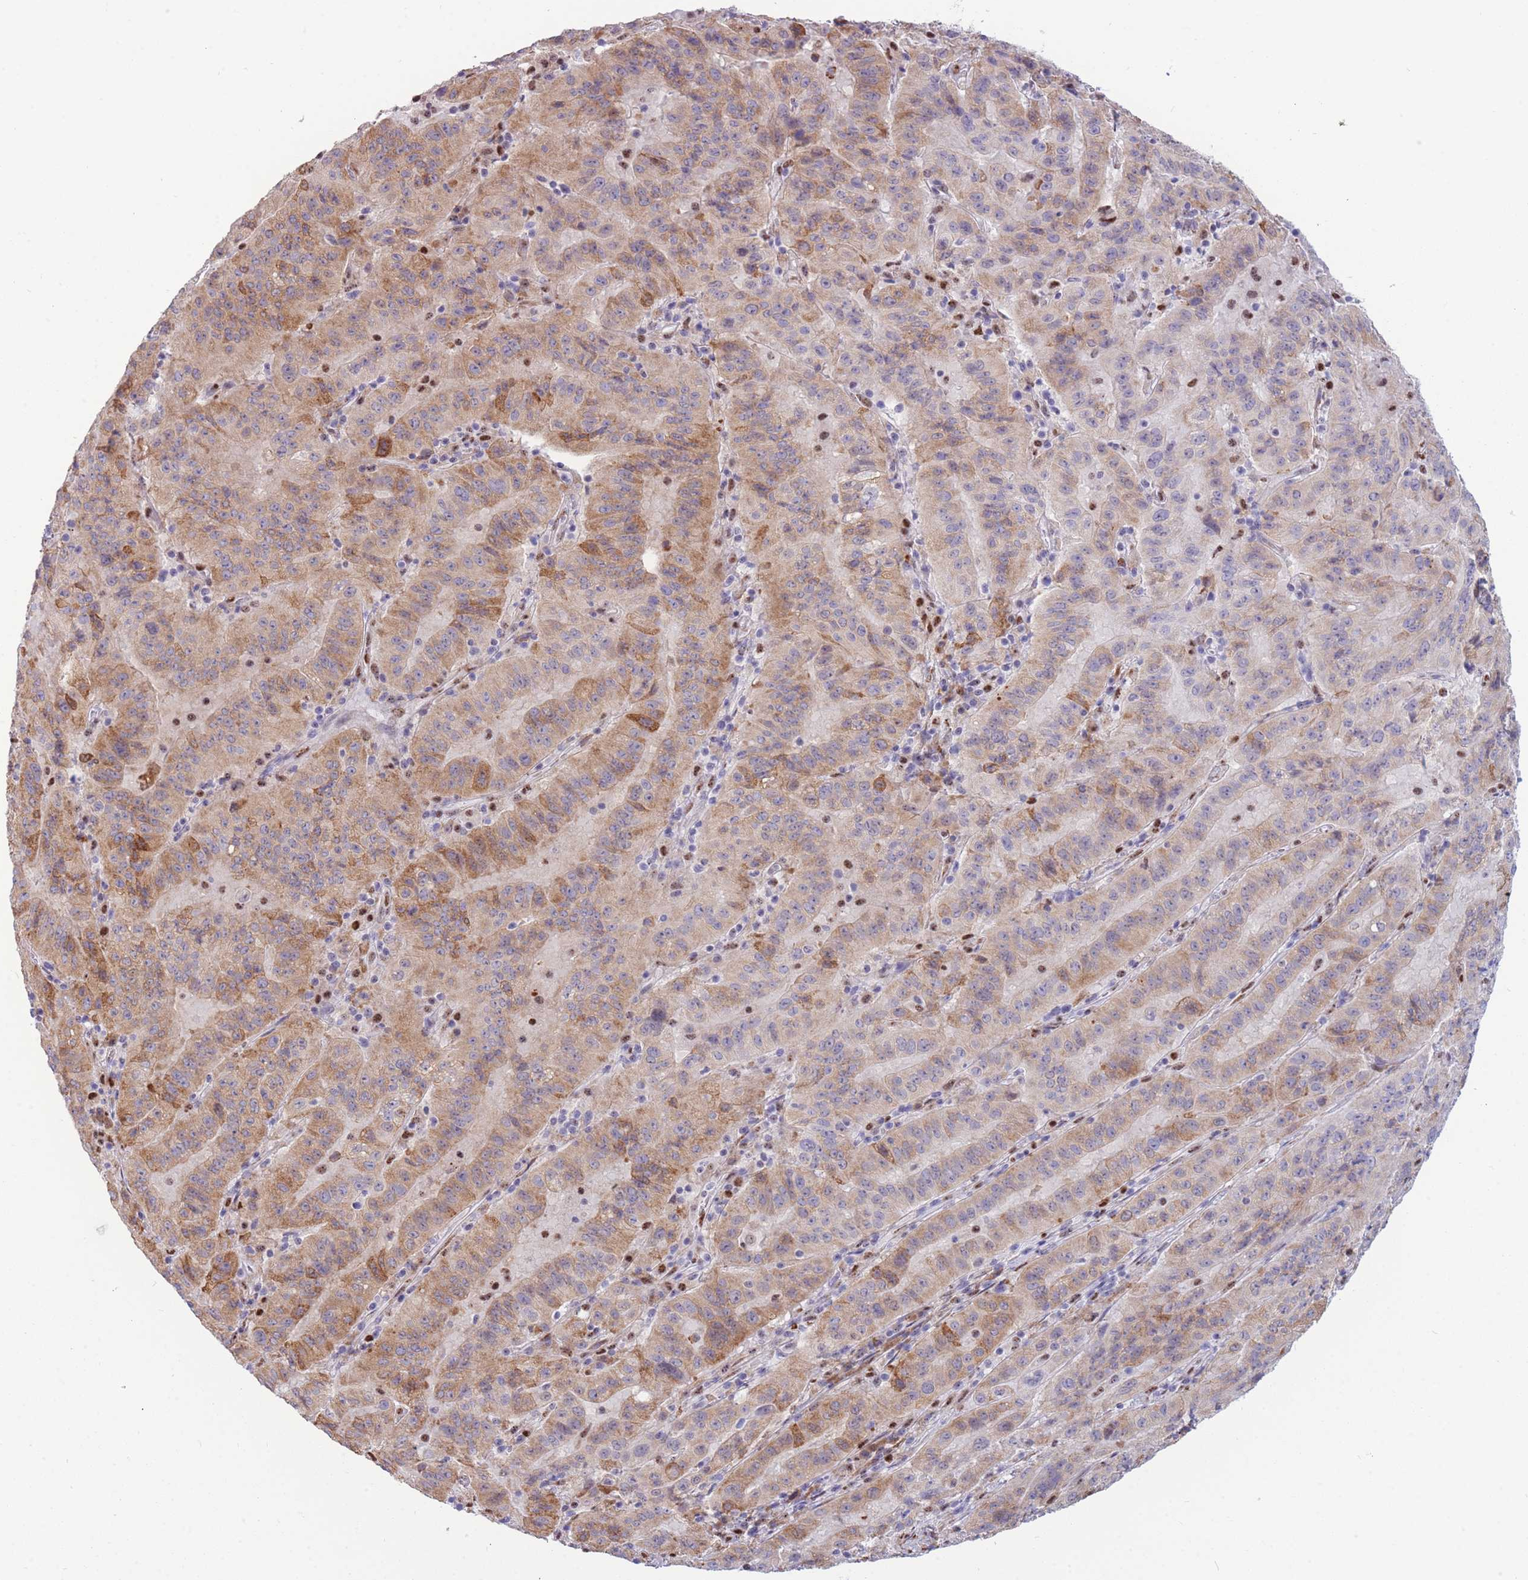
{"staining": {"intensity": "moderate", "quantity": ">75%", "location": "cytoplasmic/membranous"}, "tissue": "pancreatic cancer", "cell_type": "Tumor cells", "image_type": "cancer", "snomed": [{"axis": "morphology", "description": "Adenocarcinoma, NOS"}, {"axis": "topography", "description": "Pancreas"}], "caption": "This is an image of IHC staining of adenocarcinoma (pancreatic), which shows moderate positivity in the cytoplasmic/membranous of tumor cells.", "gene": "FAM153A", "patient": {"sex": "male", "age": 63}}